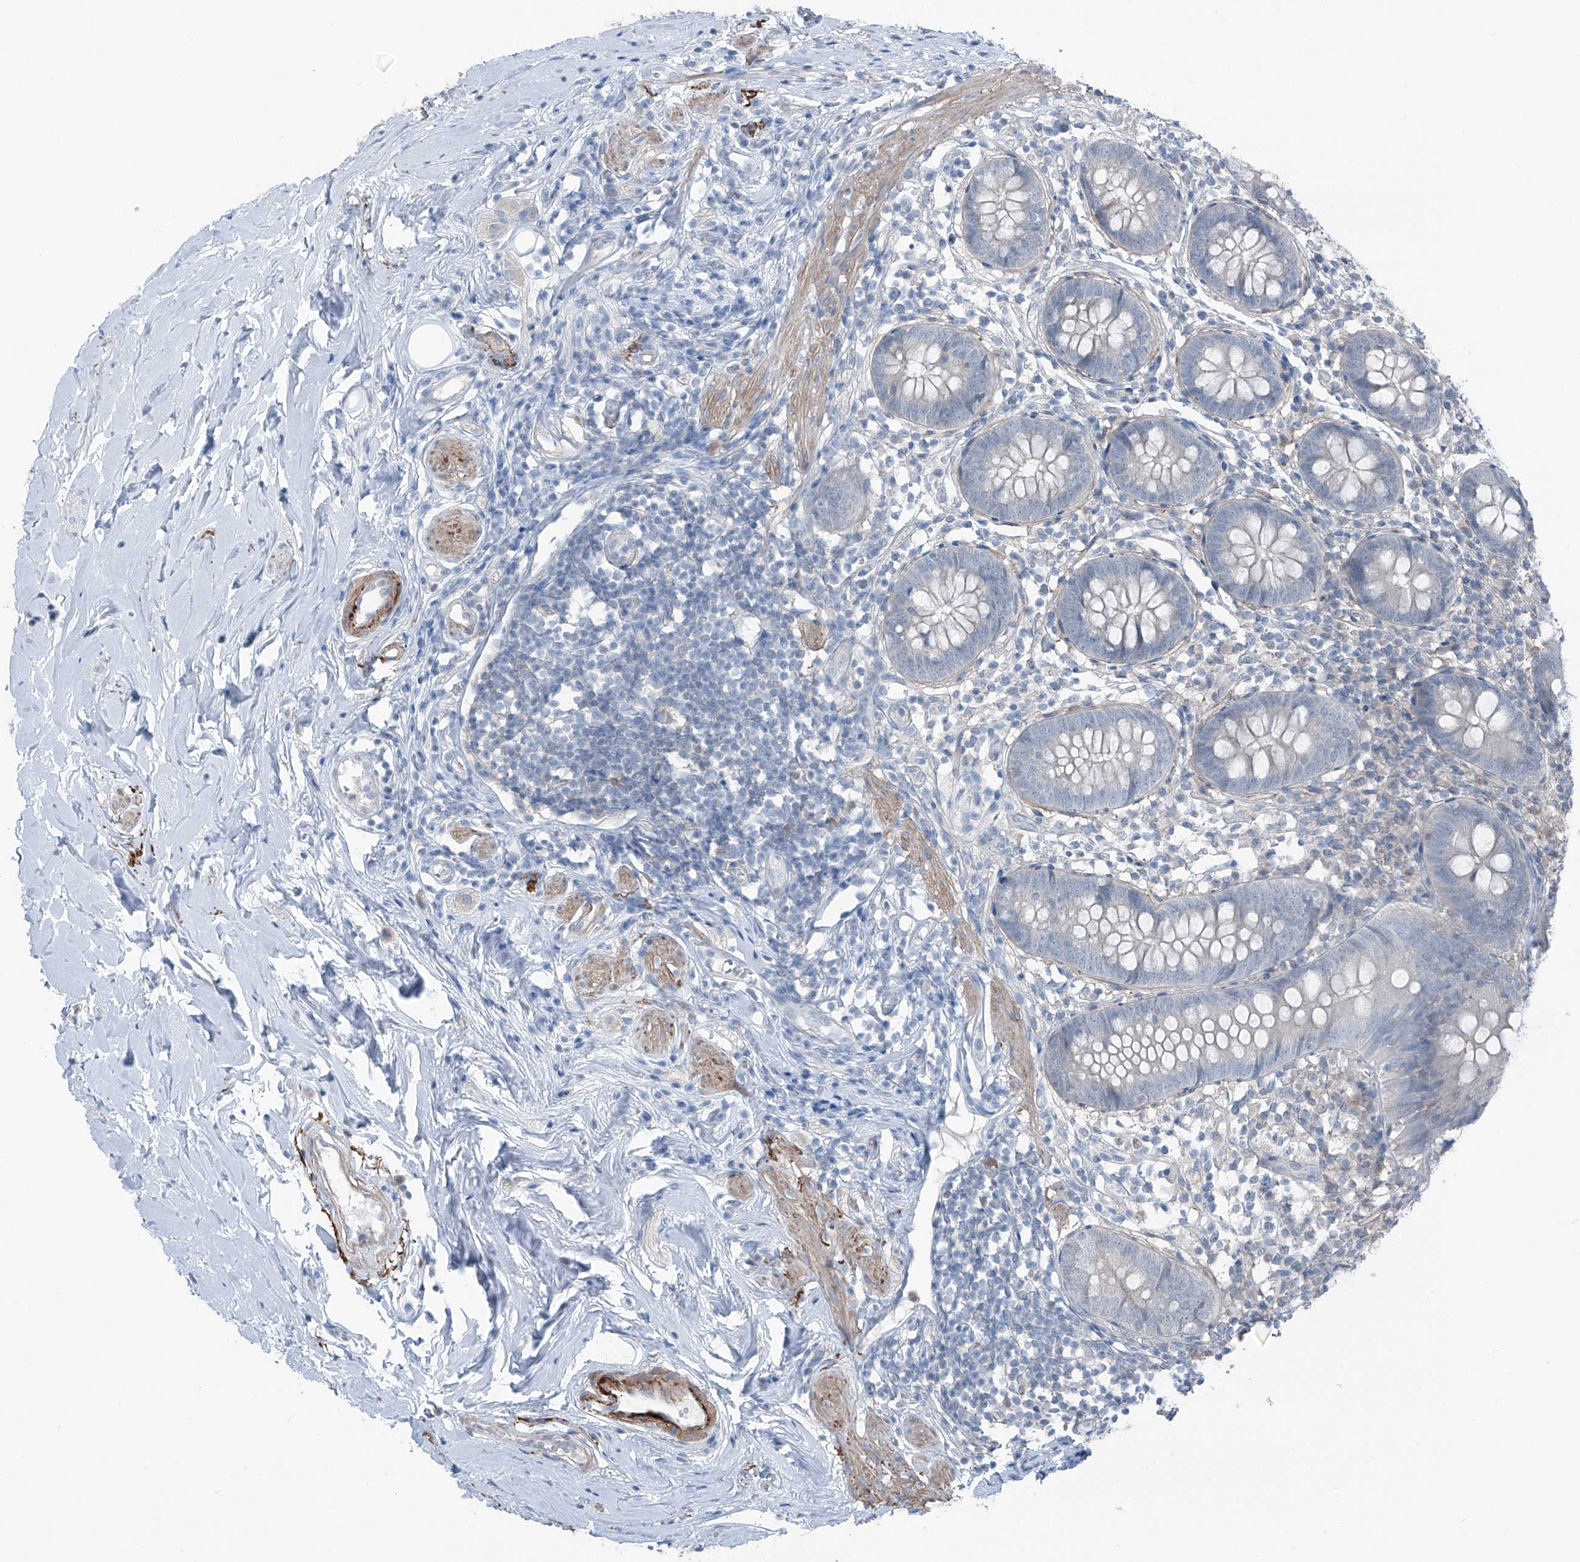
{"staining": {"intensity": "negative", "quantity": "none", "location": "none"}, "tissue": "appendix", "cell_type": "Glandular cells", "image_type": "normal", "snomed": [{"axis": "morphology", "description": "Normal tissue, NOS"}, {"axis": "topography", "description": "Appendix"}], "caption": "IHC of unremarkable appendix demonstrates no expression in glandular cells.", "gene": "HSPB11", "patient": {"sex": "female", "age": 62}}